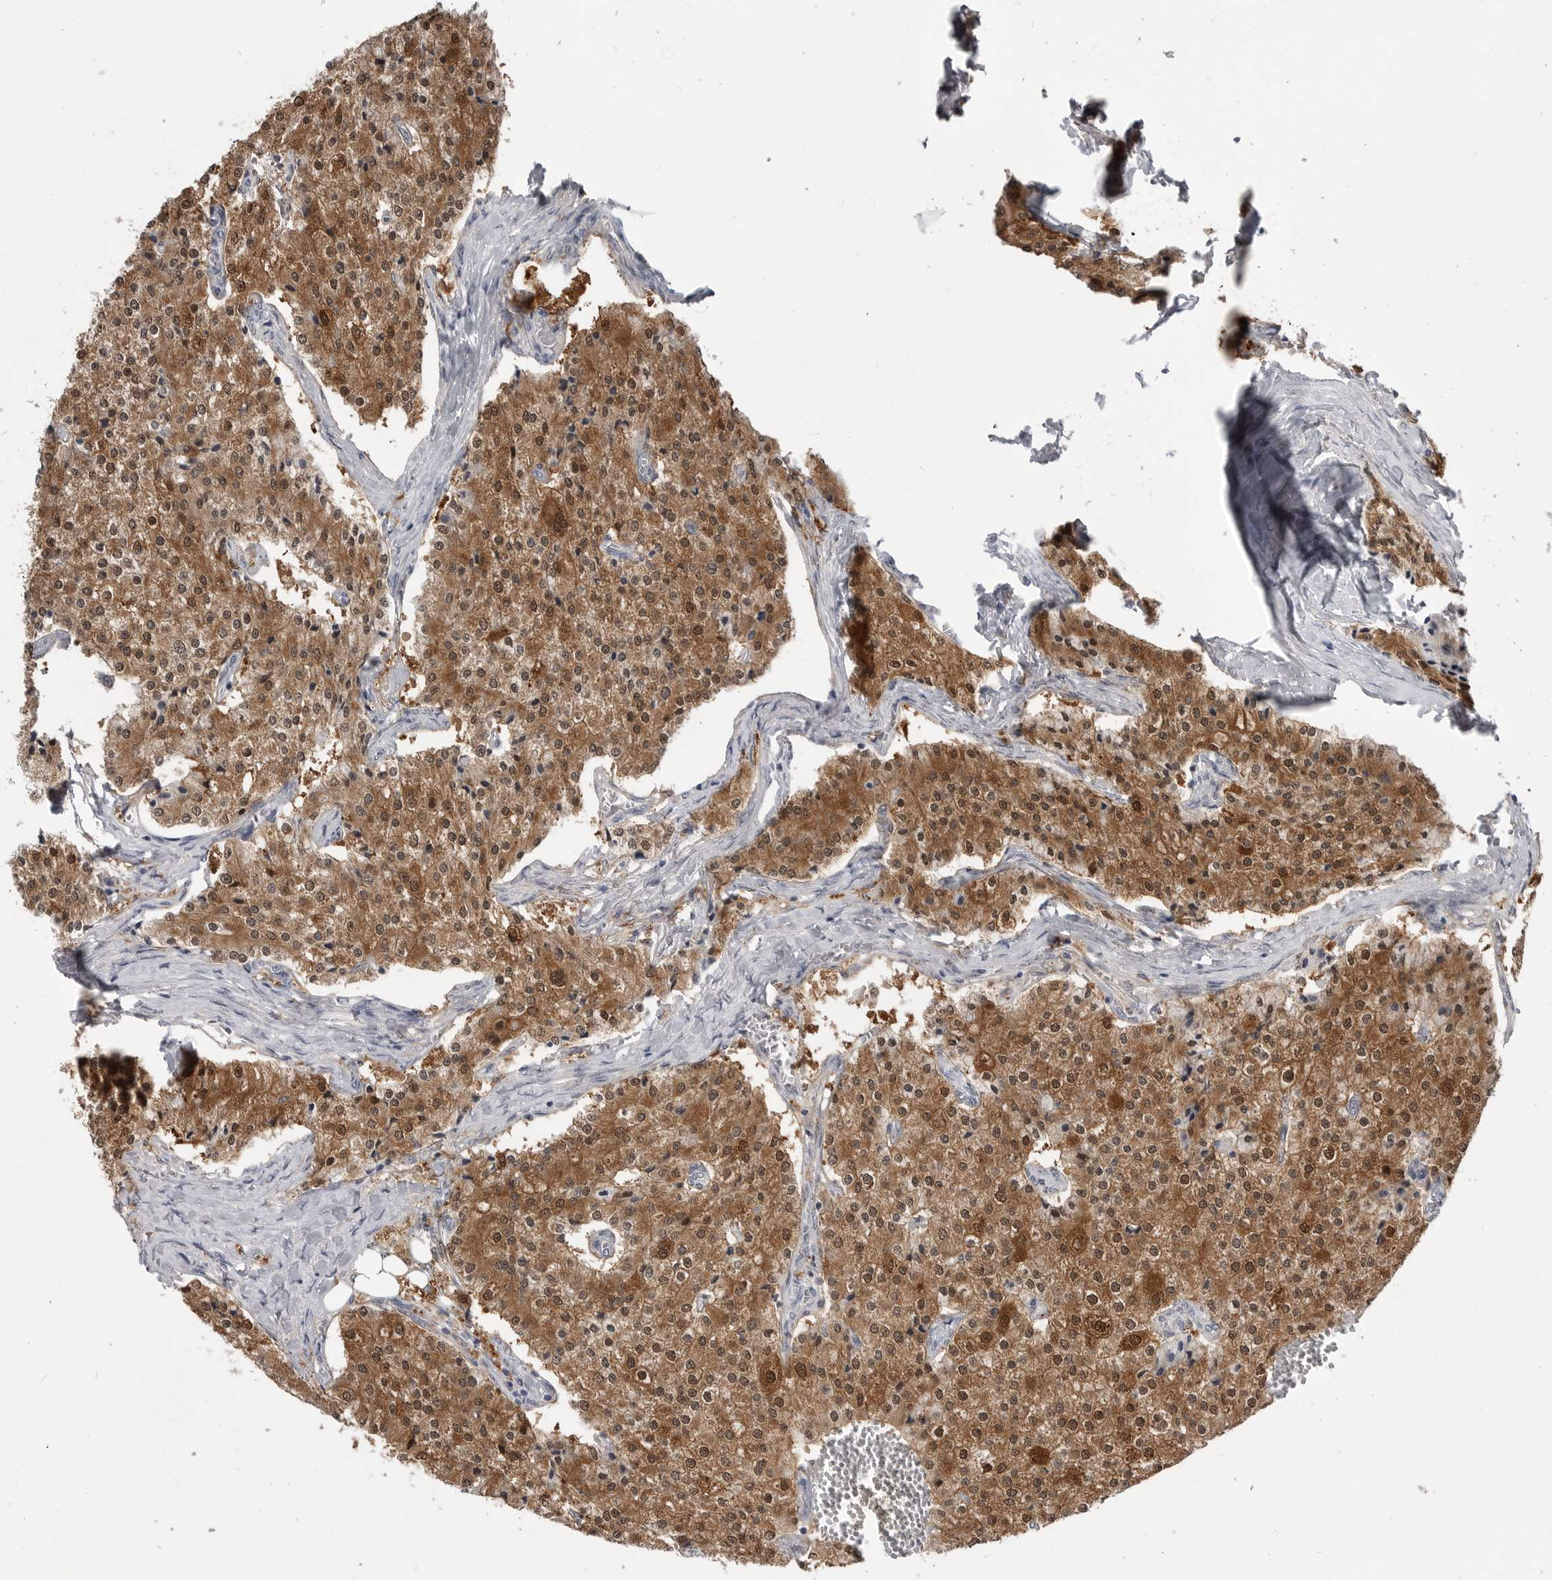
{"staining": {"intensity": "moderate", "quantity": ">75%", "location": "cytoplasmic/membranous,nuclear"}, "tissue": "carcinoid", "cell_type": "Tumor cells", "image_type": "cancer", "snomed": [{"axis": "morphology", "description": "Carcinoid, malignant, NOS"}, {"axis": "topography", "description": "Colon"}], "caption": "Malignant carcinoid tissue shows moderate cytoplasmic/membranous and nuclear staining in approximately >75% of tumor cells", "gene": "PNPO", "patient": {"sex": "female", "age": 52}}